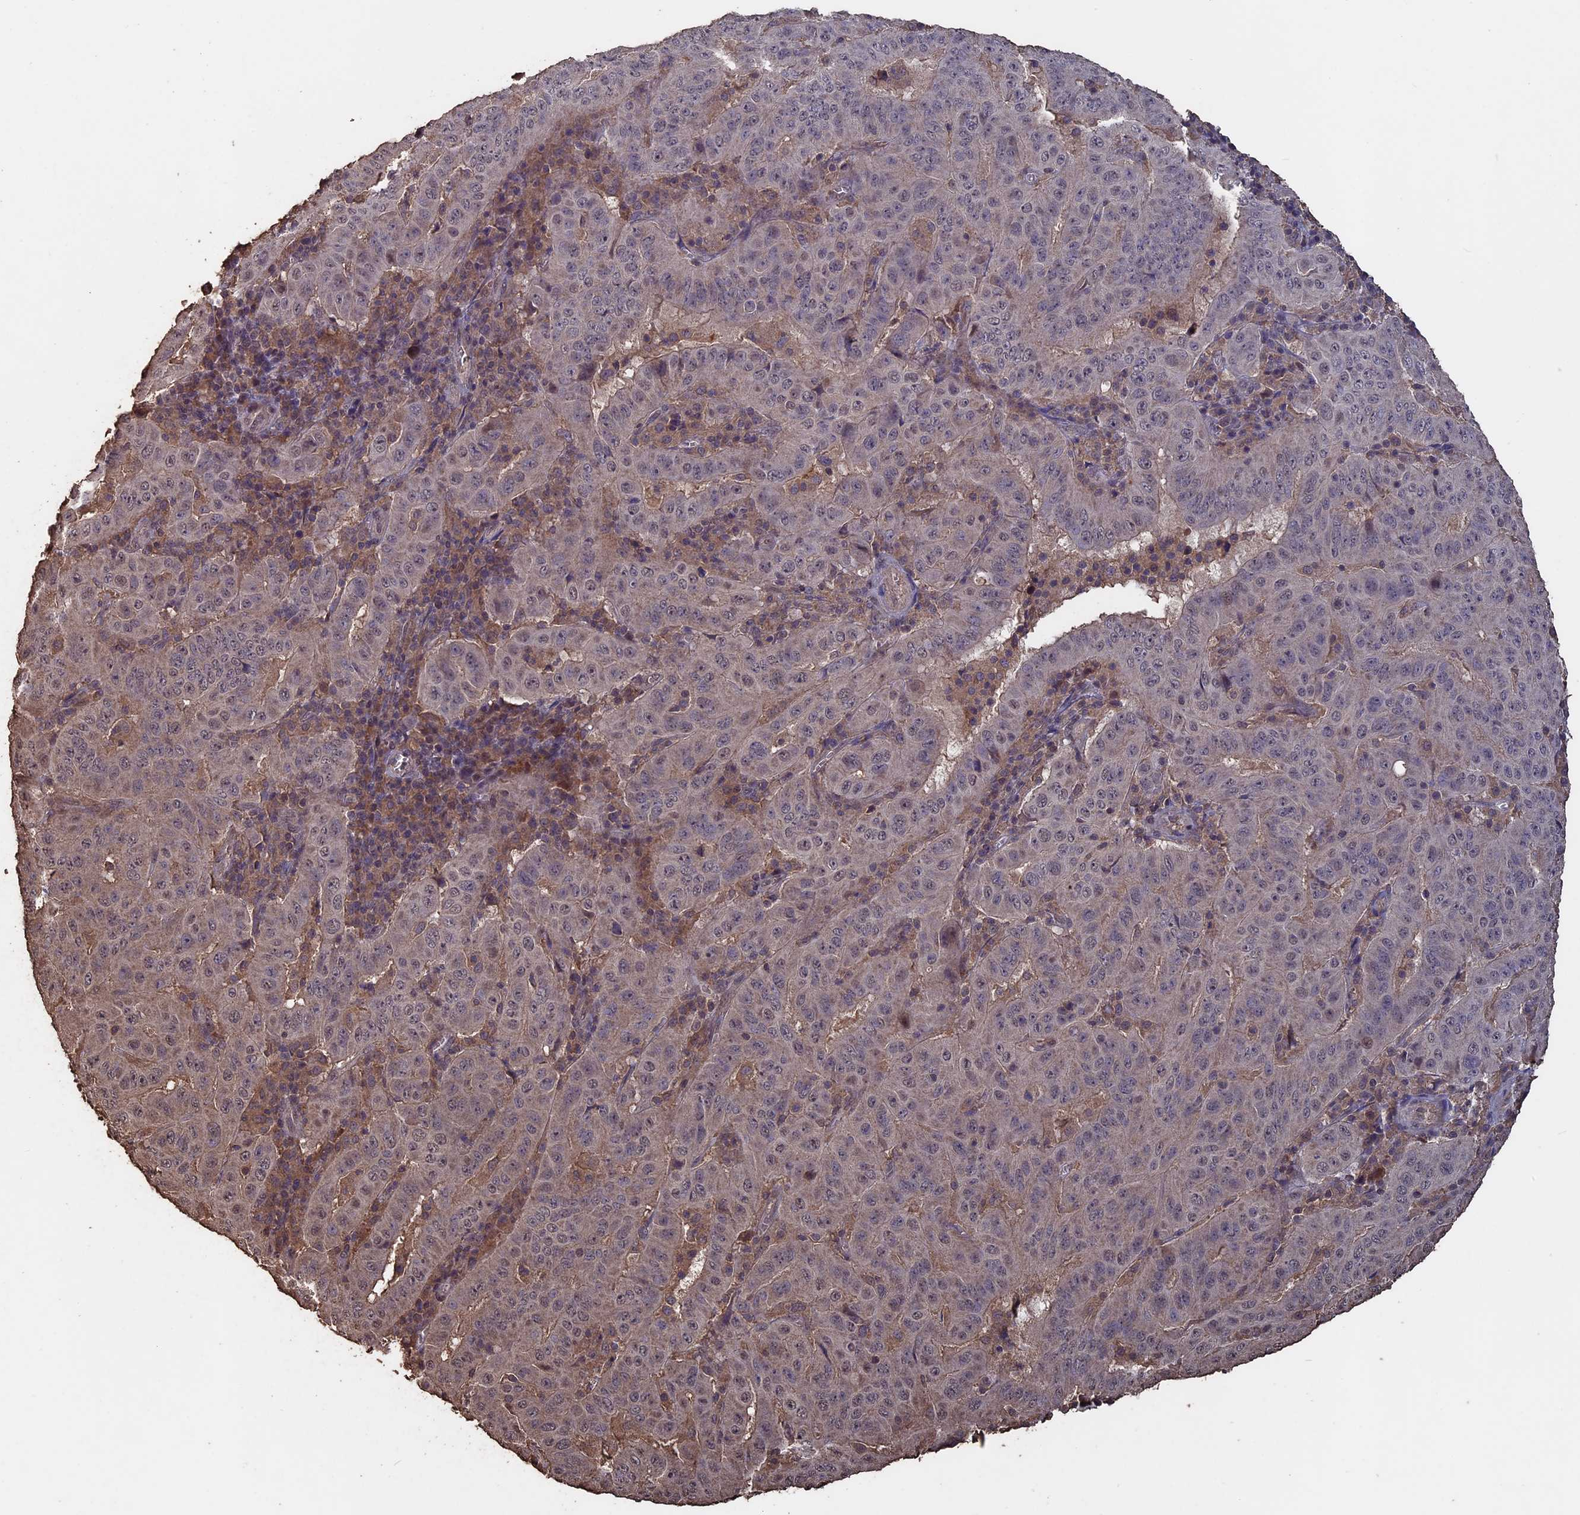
{"staining": {"intensity": "negative", "quantity": "none", "location": "none"}, "tissue": "pancreatic cancer", "cell_type": "Tumor cells", "image_type": "cancer", "snomed": [{"axis": "morphology", "description": "Adenocarcinoma, NOS"}, {"axis": "topography", "description": "Pancreas"}], "caption": "The image displays no staining of tumor cells in pancreatic cancer (adenocarcinoma).", "gene": "HUNK", "patient": {"sex": "male", "age": 63}}